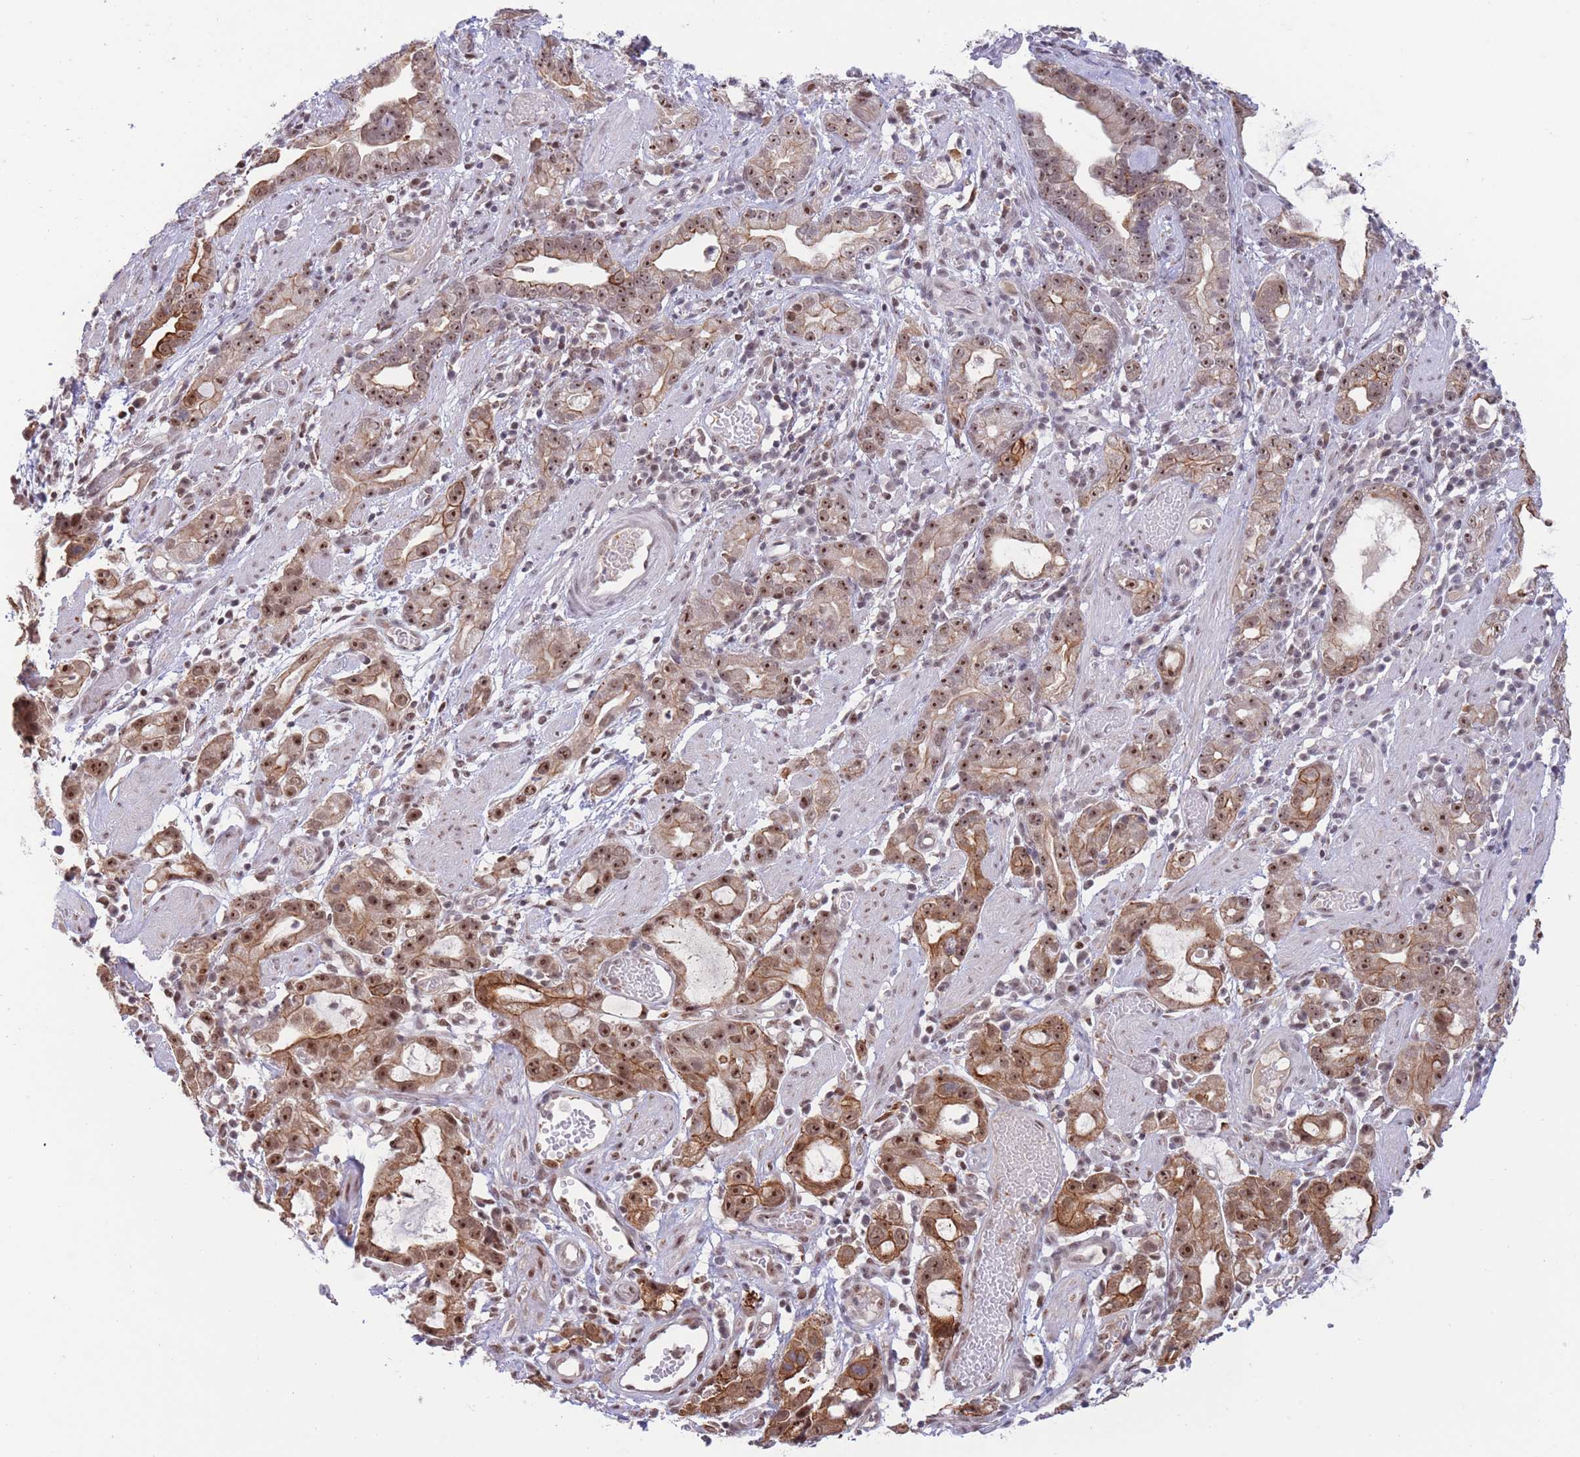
{"staining": {"intensity": "moderate", "quantity": ">75%", "location": "cytoplasmic/membranous,nuclear"}, "tissue": "stomach cancer", "cell_type": "Tumor cells", "image_type": "cancer", "snomed": [{"axis": "morphology", "description": "Adenocarcinoma, NOS"}, {"axis": "topography", "description": "Stomach"}], "caption": "A micrograph showing moderate cytoplasmic/membranous and nuclear positivity in about >75% of tumor cells in stomach cancer (adenocarcinoma), as visualized by brown immunohistochemical staining.", "gene": "TARBP2", "patient": {"sex": "male", "age": 55}}